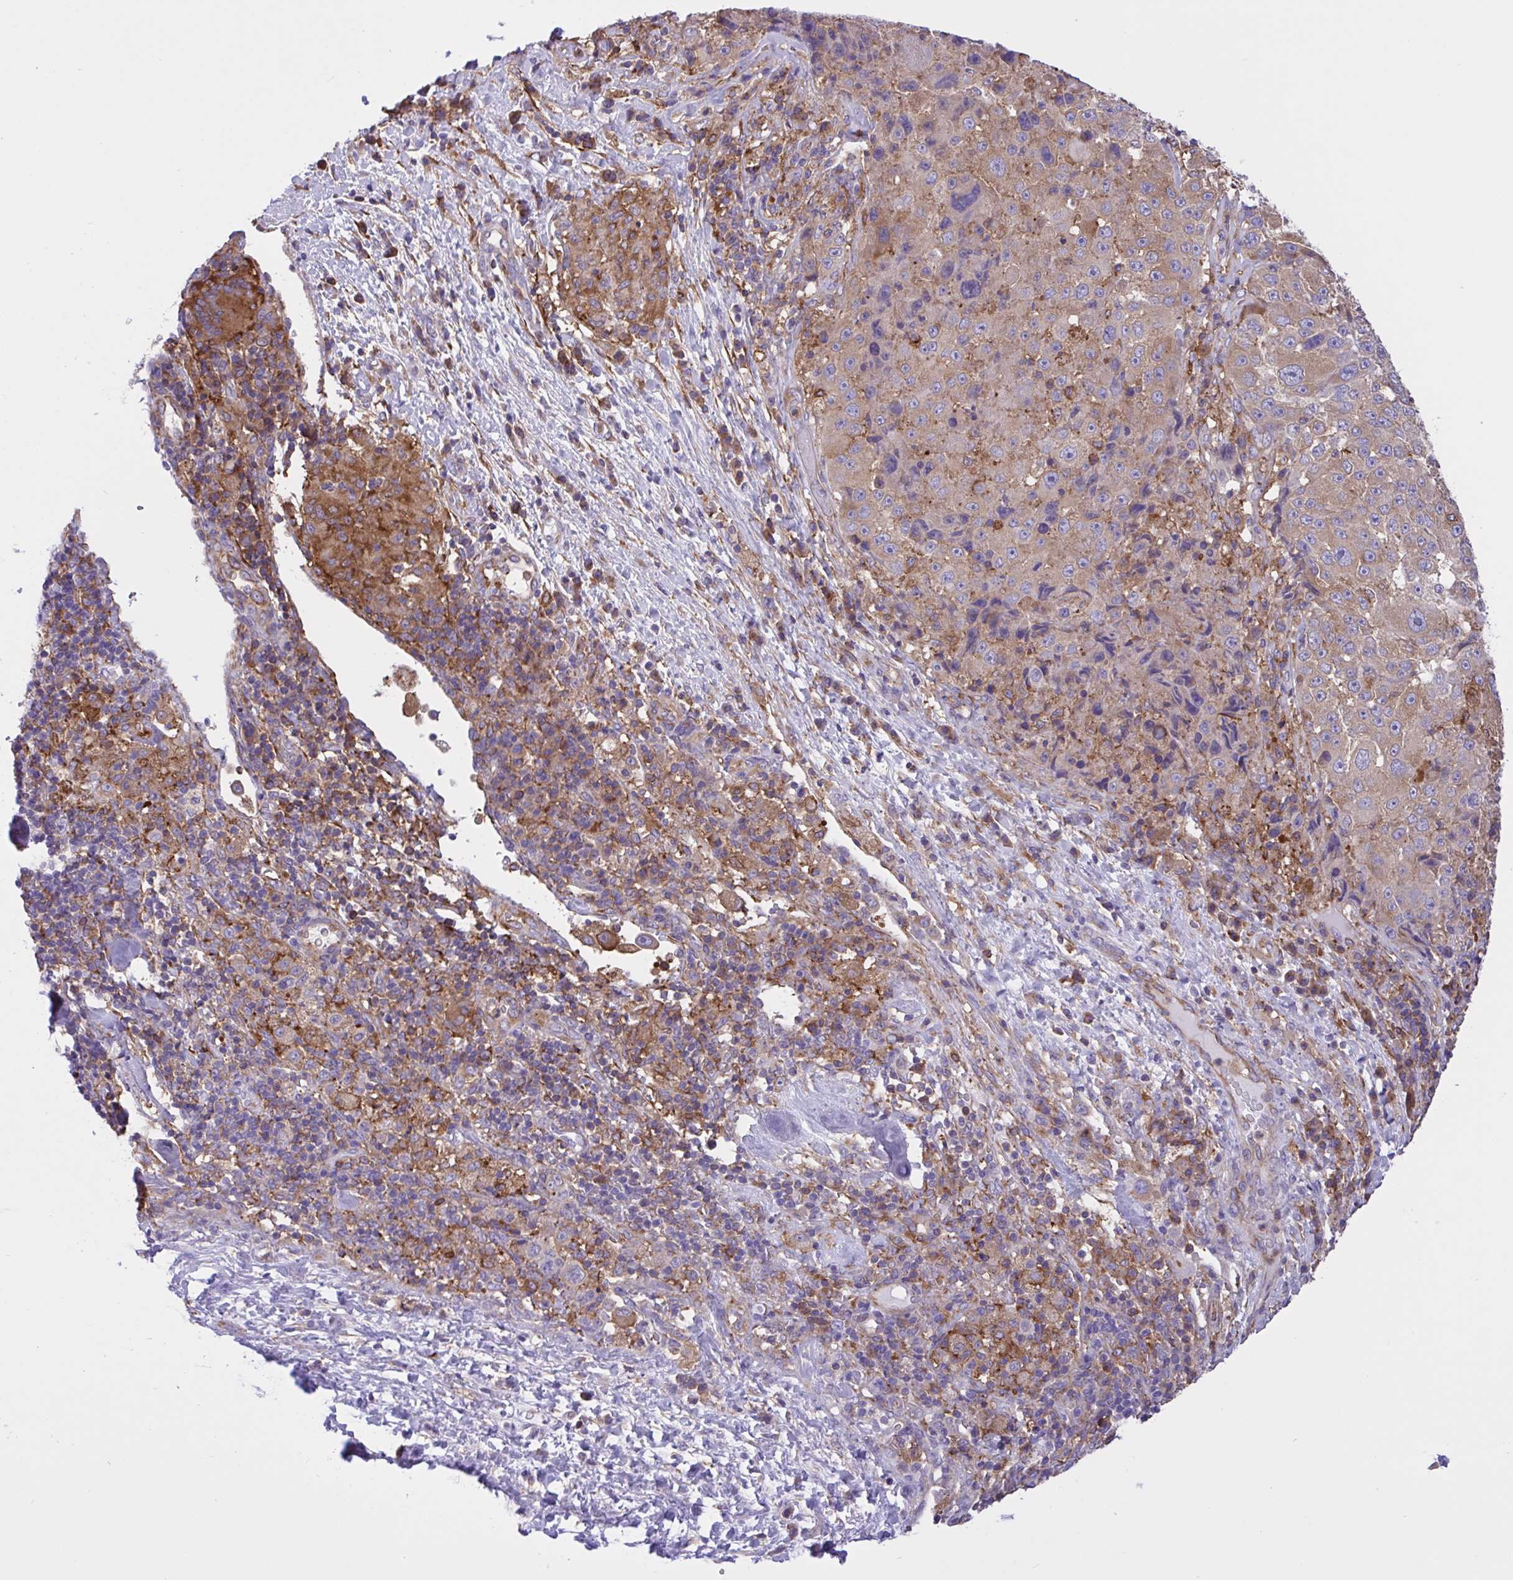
{"staining": {"intensity": "moderate", "quantity": "25%-75%", "location": "cytoplasmic/membranous"}, "tissue": "melanoma", "cell_type": "Tumor cells", "image_type": "cancer", "snomed": [{"axis": "morphology", "description": "Malignant melanoma, Metastatic site"}, {"axis": "topography", "description": "Lymph node"}], "caption": "About 25%-75% of tumor cells in human malignant melanoma (metastatic site) exhibit moderate cytoplasmic/membranous protein staining as visualized by brown immunohistochemical staining.", "gene": "OR51M1", "patient": {"sex": "male", "age": 62}}